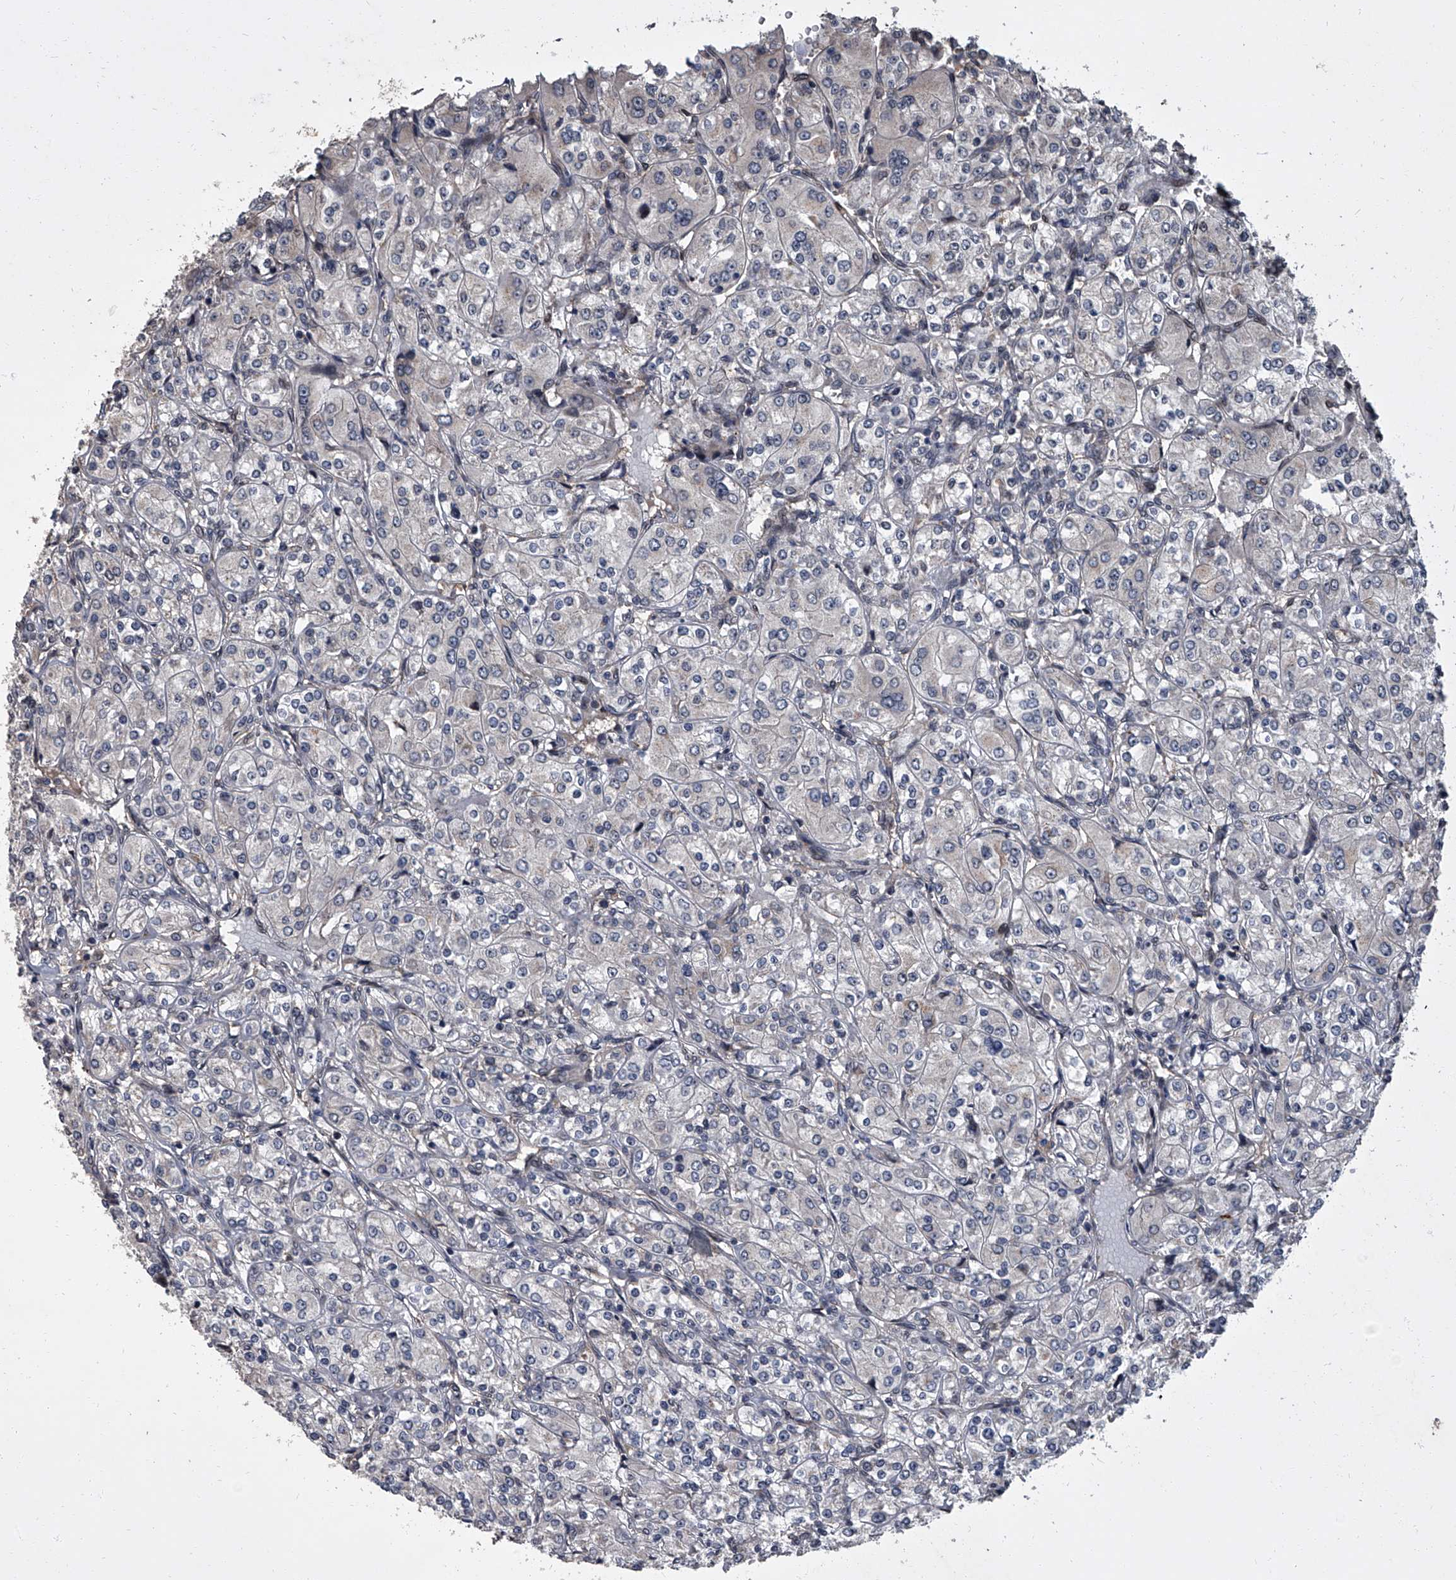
{"staining": {"intensity": "negative", "quantity": "none", "location": "none"}, "tissue": "renal cancer", "cell_type": "Tumor cells", "image_type": "cancer", "snomed": [{"axis": "morphology", "description": "Adenocarcinoma, NOS"}, {"axis": "topography", "description": "Kidney"}], "caption": "This micrograph is of renal adenocarcinoma stained with IHC to label a protein in brown with the nuclei are counter-stained blue. There is no expression in tumor cells.", "gene": "LRRC8C", "patient": {"sex": "male", "age": 77}}